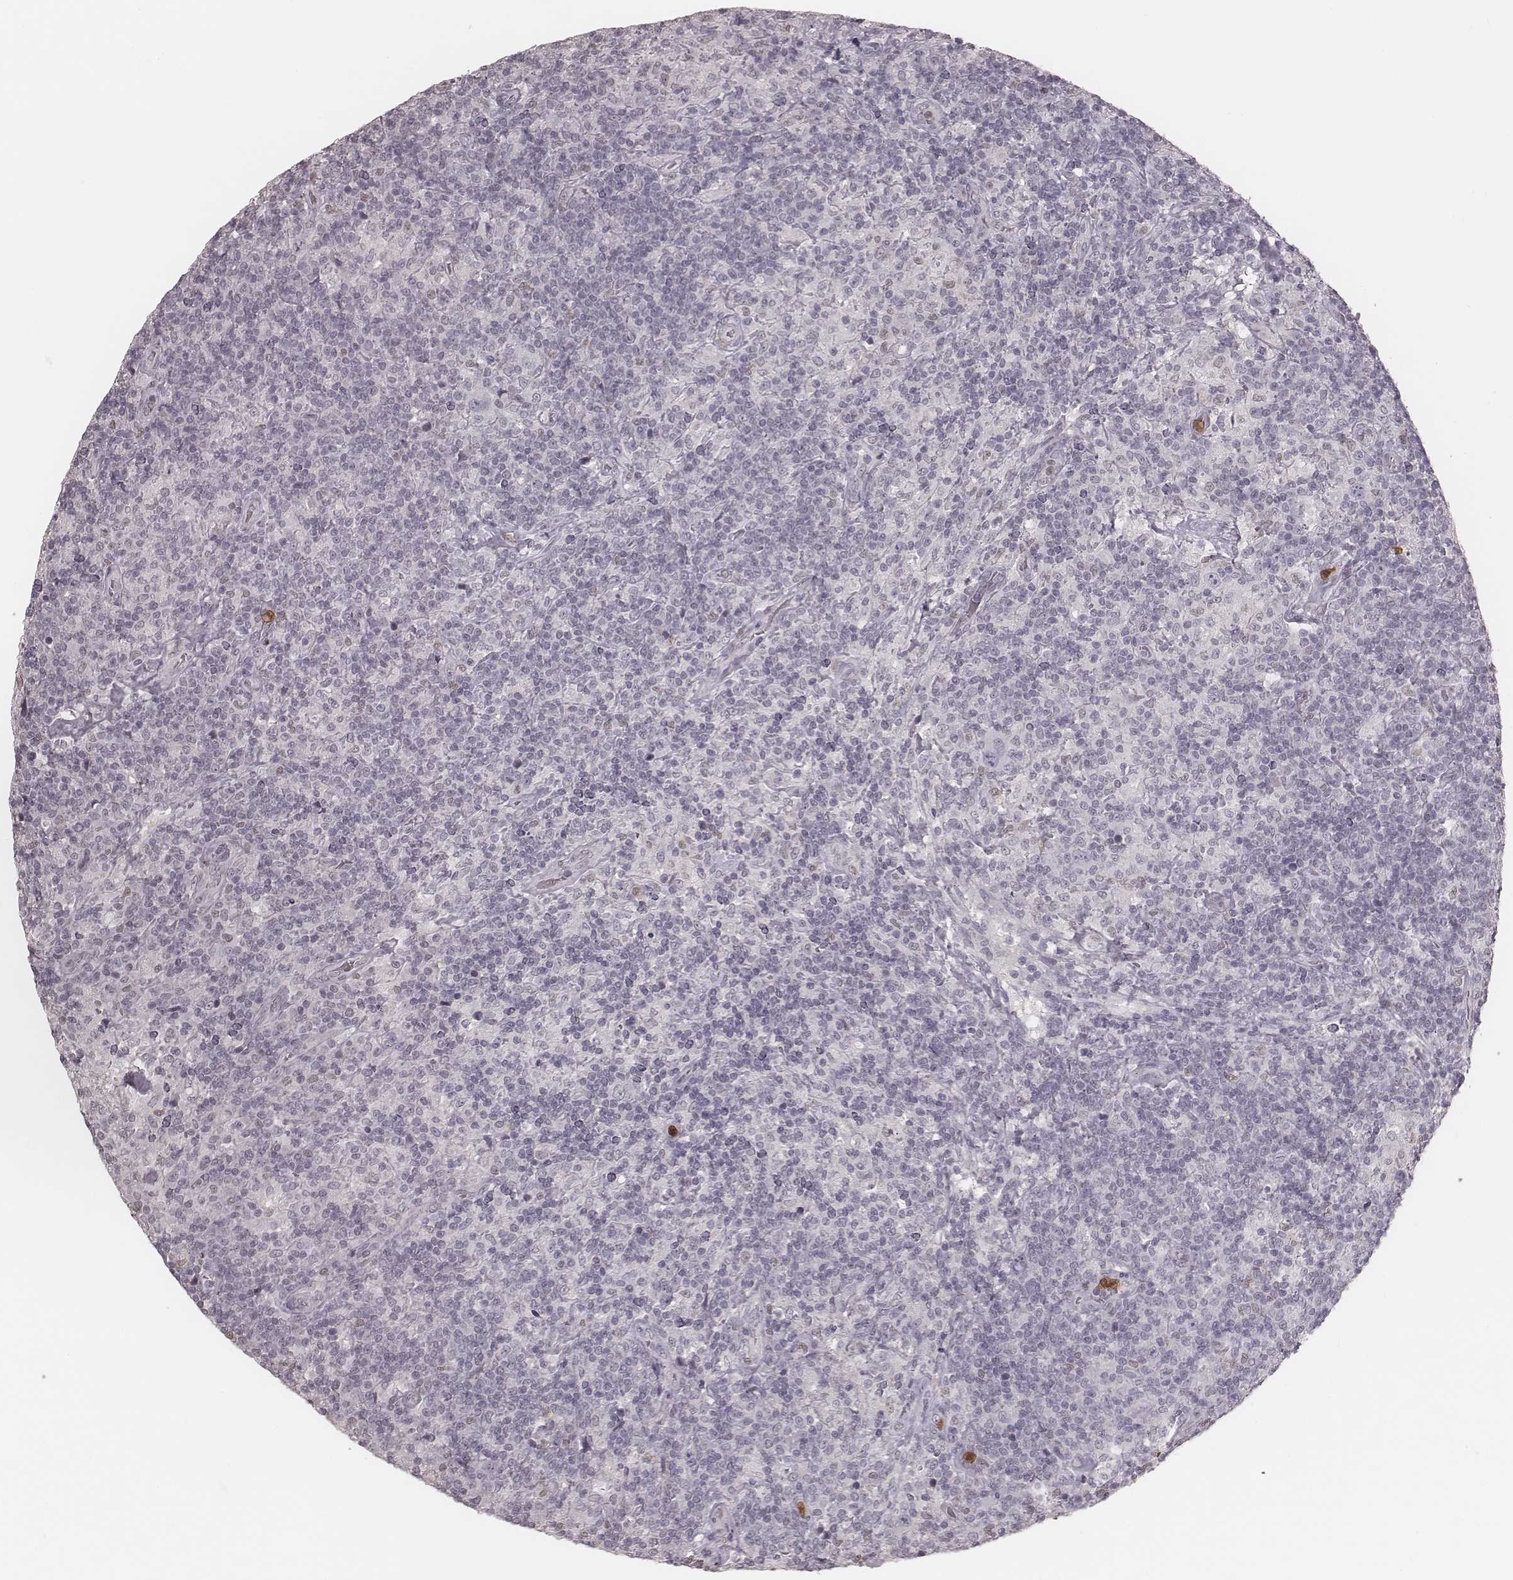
{"staining": {"intensity": "negative", "quantity": "none", "location": "none"}, "tissue": "lymphoma", "cell_type": "Tumor cells", "image_type": "cancer", "snomed": [{"axis": "morphology", "description": "Hodgkin's disease, NOS"}, {"axis": "topography", "description": "Lymph node"}], "caption": "Micrograph shows no protein expression in tumor cells of Hodgkin's disease tissue.", "gene": "KITLG", "patient": {"sex": "male", "age": 70}}